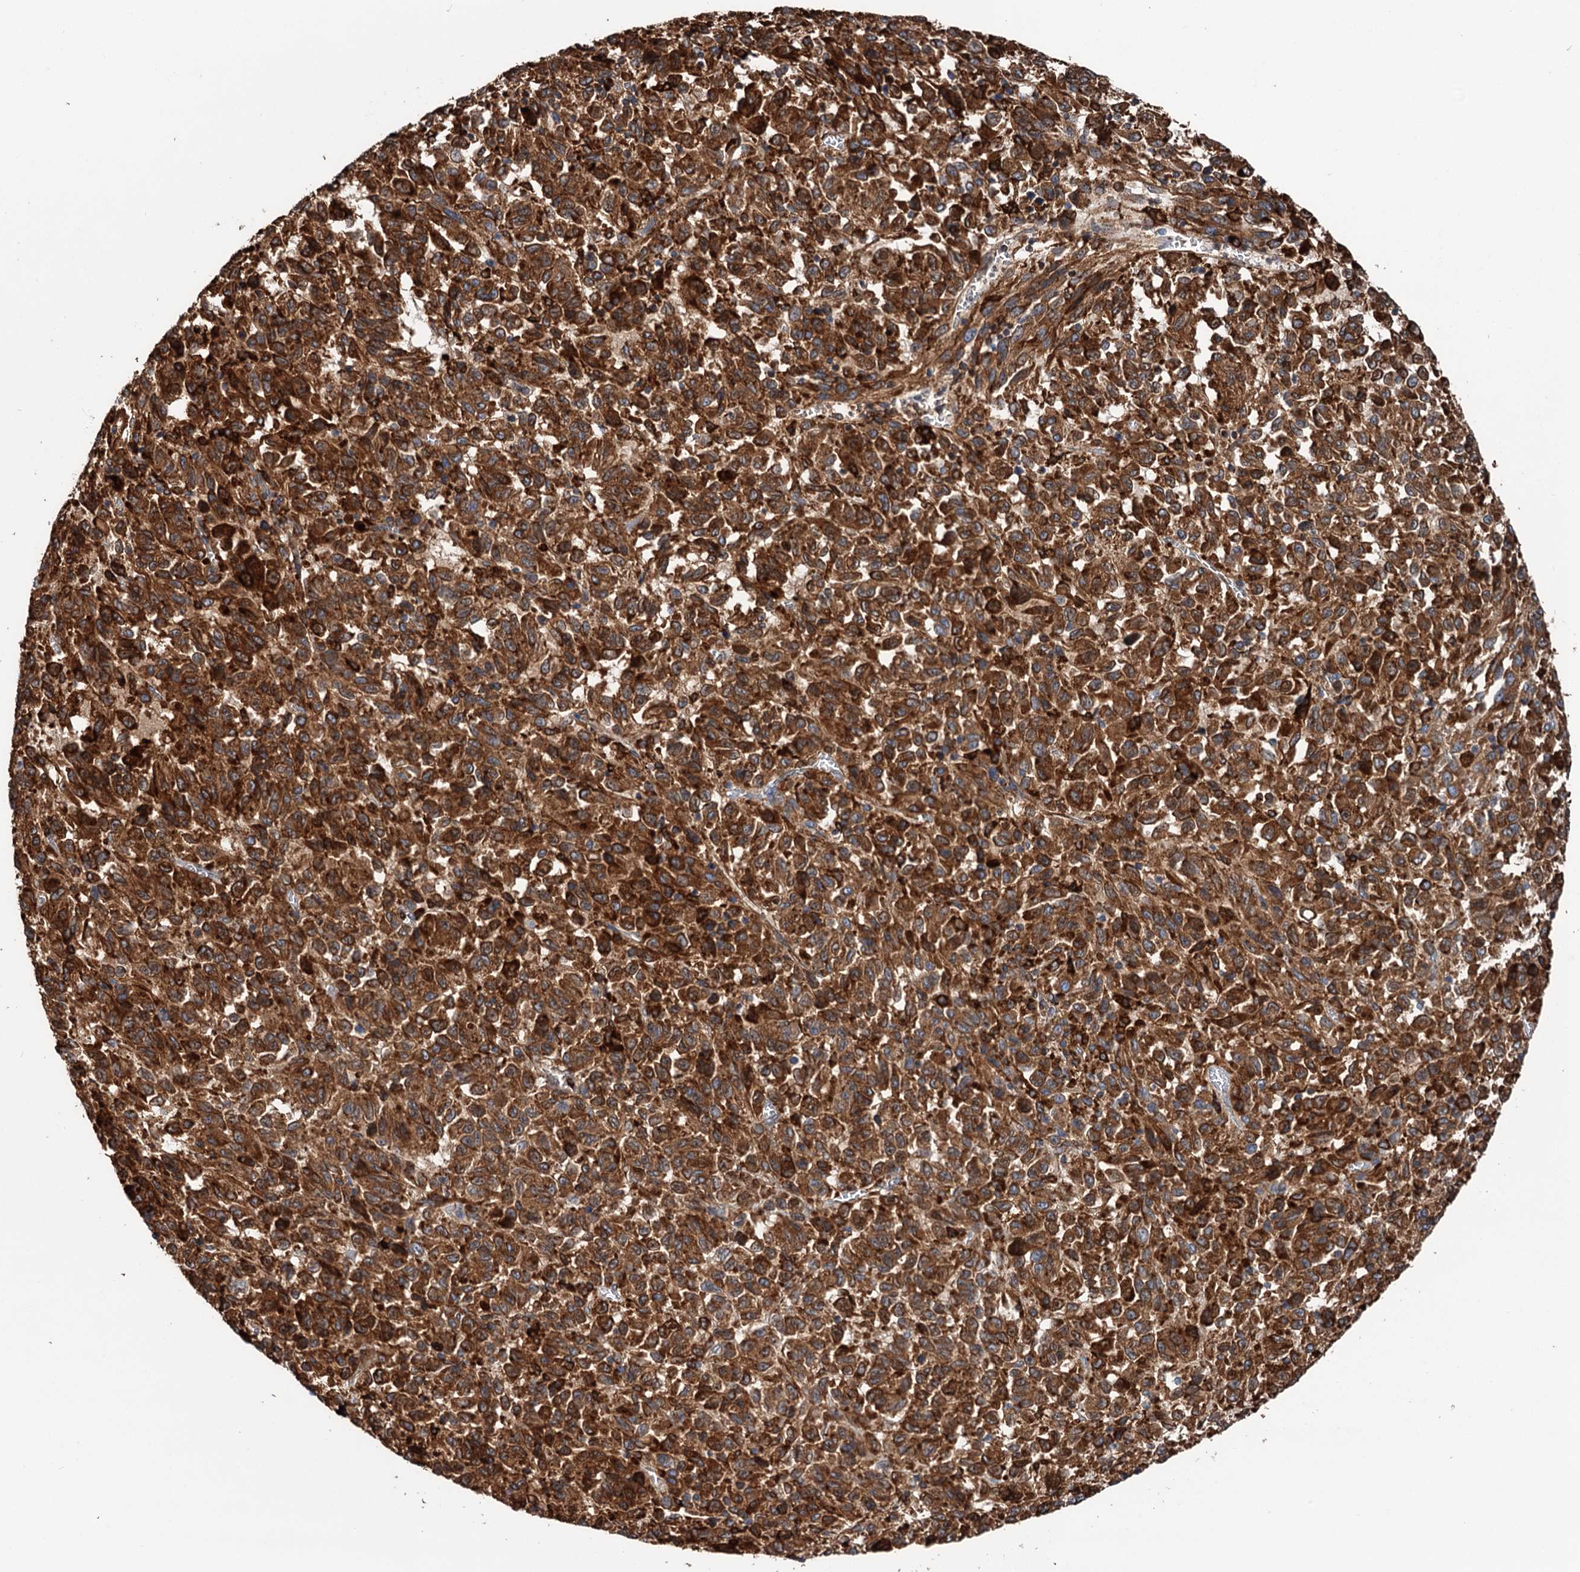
{"staining": {"intensity": "strong", "quantity": ">75%", "location": "cytoplasmic/membranous"}, "tissue": "melanoma", "cell_type": "Tumor cells", "image_type": "cancer", "snomed": [{"axis": "morphology", "description": "Malignant melanoma, Metastatic site"}, {"axis": "topography", "description": "Lung"}], "caption": "The micrograph demonstrates immunohistochemical staining of malignant melanoma (metastatic site). There is strong cytoplasmic/membranous staining is seen in about >75% of tumor cells.", "gene": "ERP29", "patient": {"sex": "male", "age": 64}}